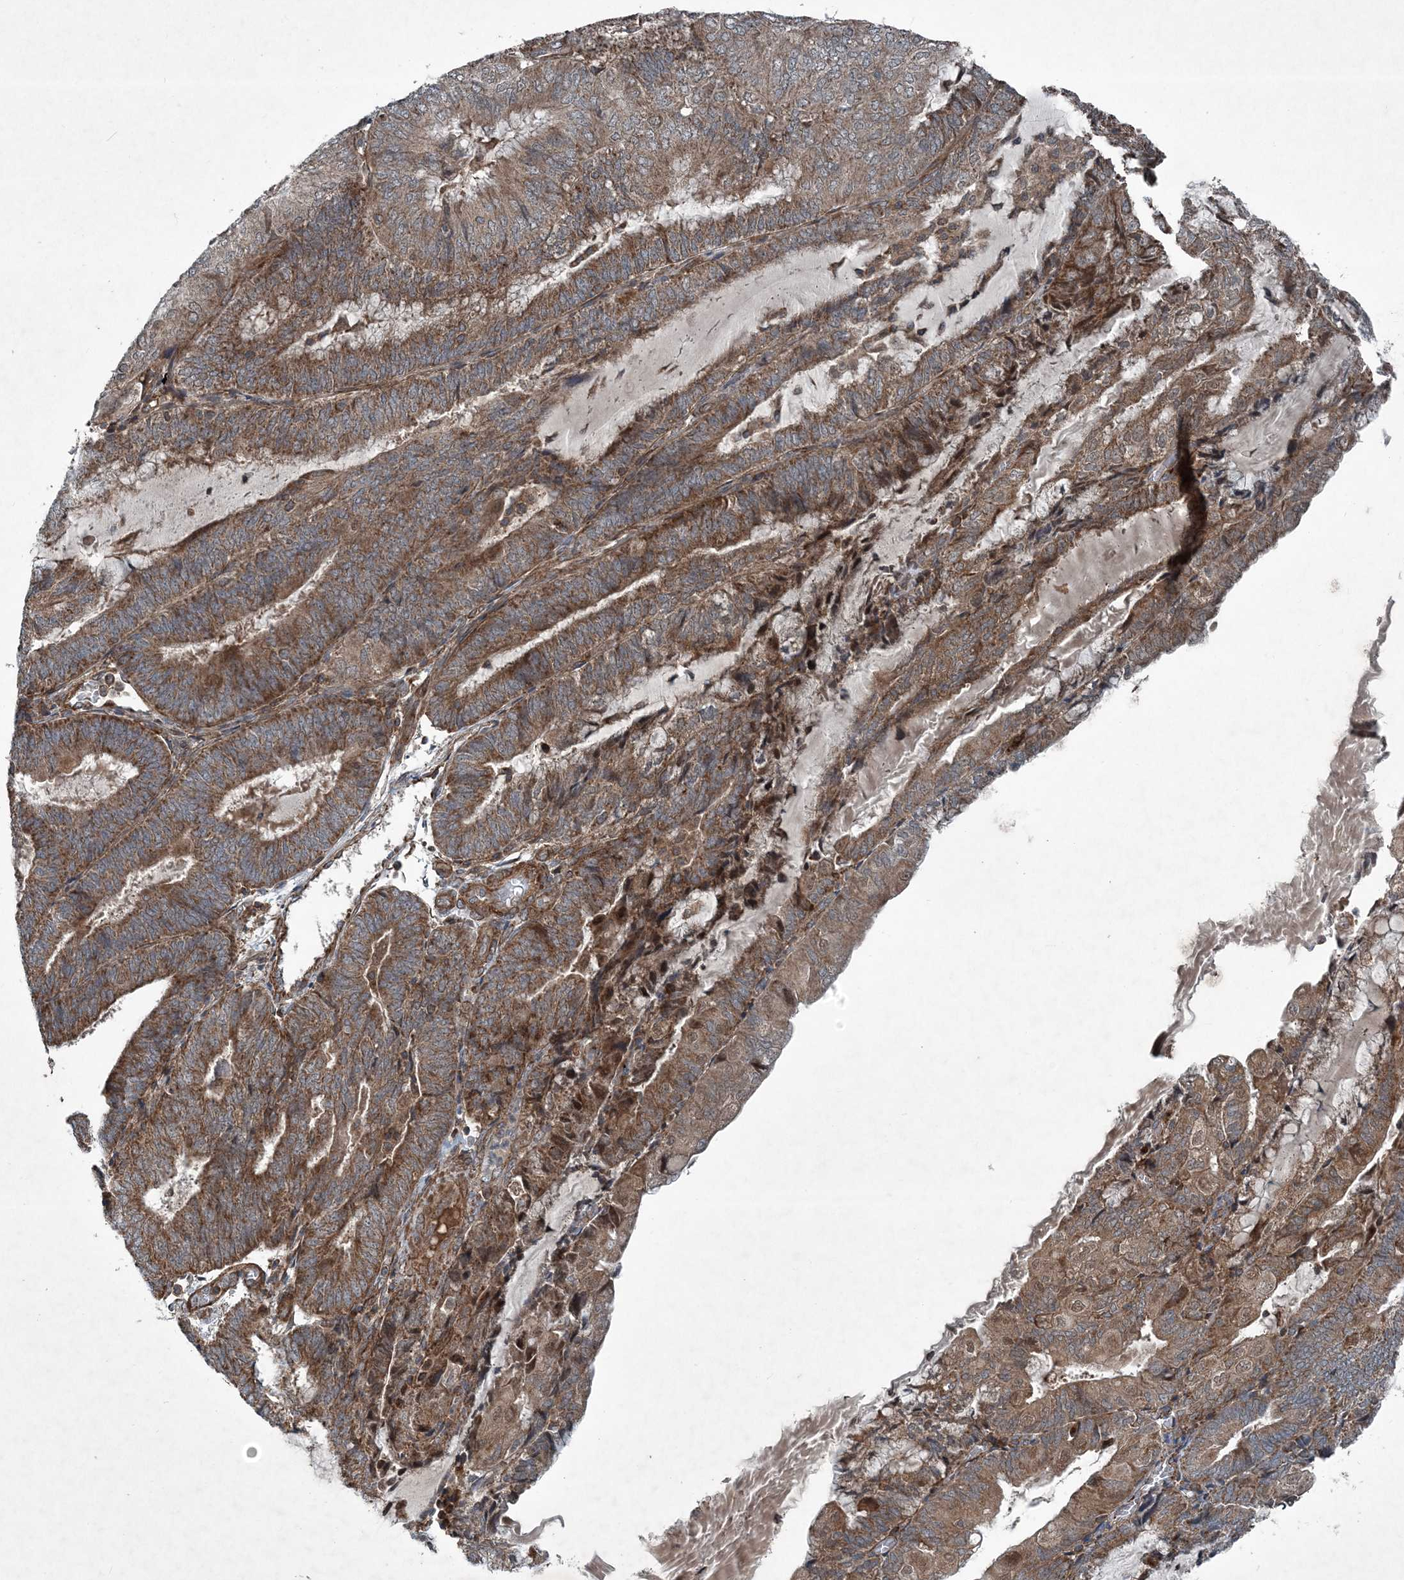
{"staining": {"intensity": "moderate", "quantity": ">75%", "location": "cytoplasmic/membranous"}, "tissue": "endometrial cancer", "cell_type": "Tumor cells", "image_type": "cancer", "snomed": [{"axis": "morphology", "description": "Adenocarcinoma, NOS"}, {"axis": "topography", "description": "Endometrium"}], "caption": "High-magnification brightfield microscopy of endometrial cancer (adenocarcinoma) stained with DAB (3,3'-diaminobenzidine) (brown) and counterstained with hematoxylin (blue). tumor cells exhibit moderate cytoplasmic/membranous staining is present in about>75% of cells.", "gene": "NDUFA2", "patient": {"sex": "female", "age": 81}}